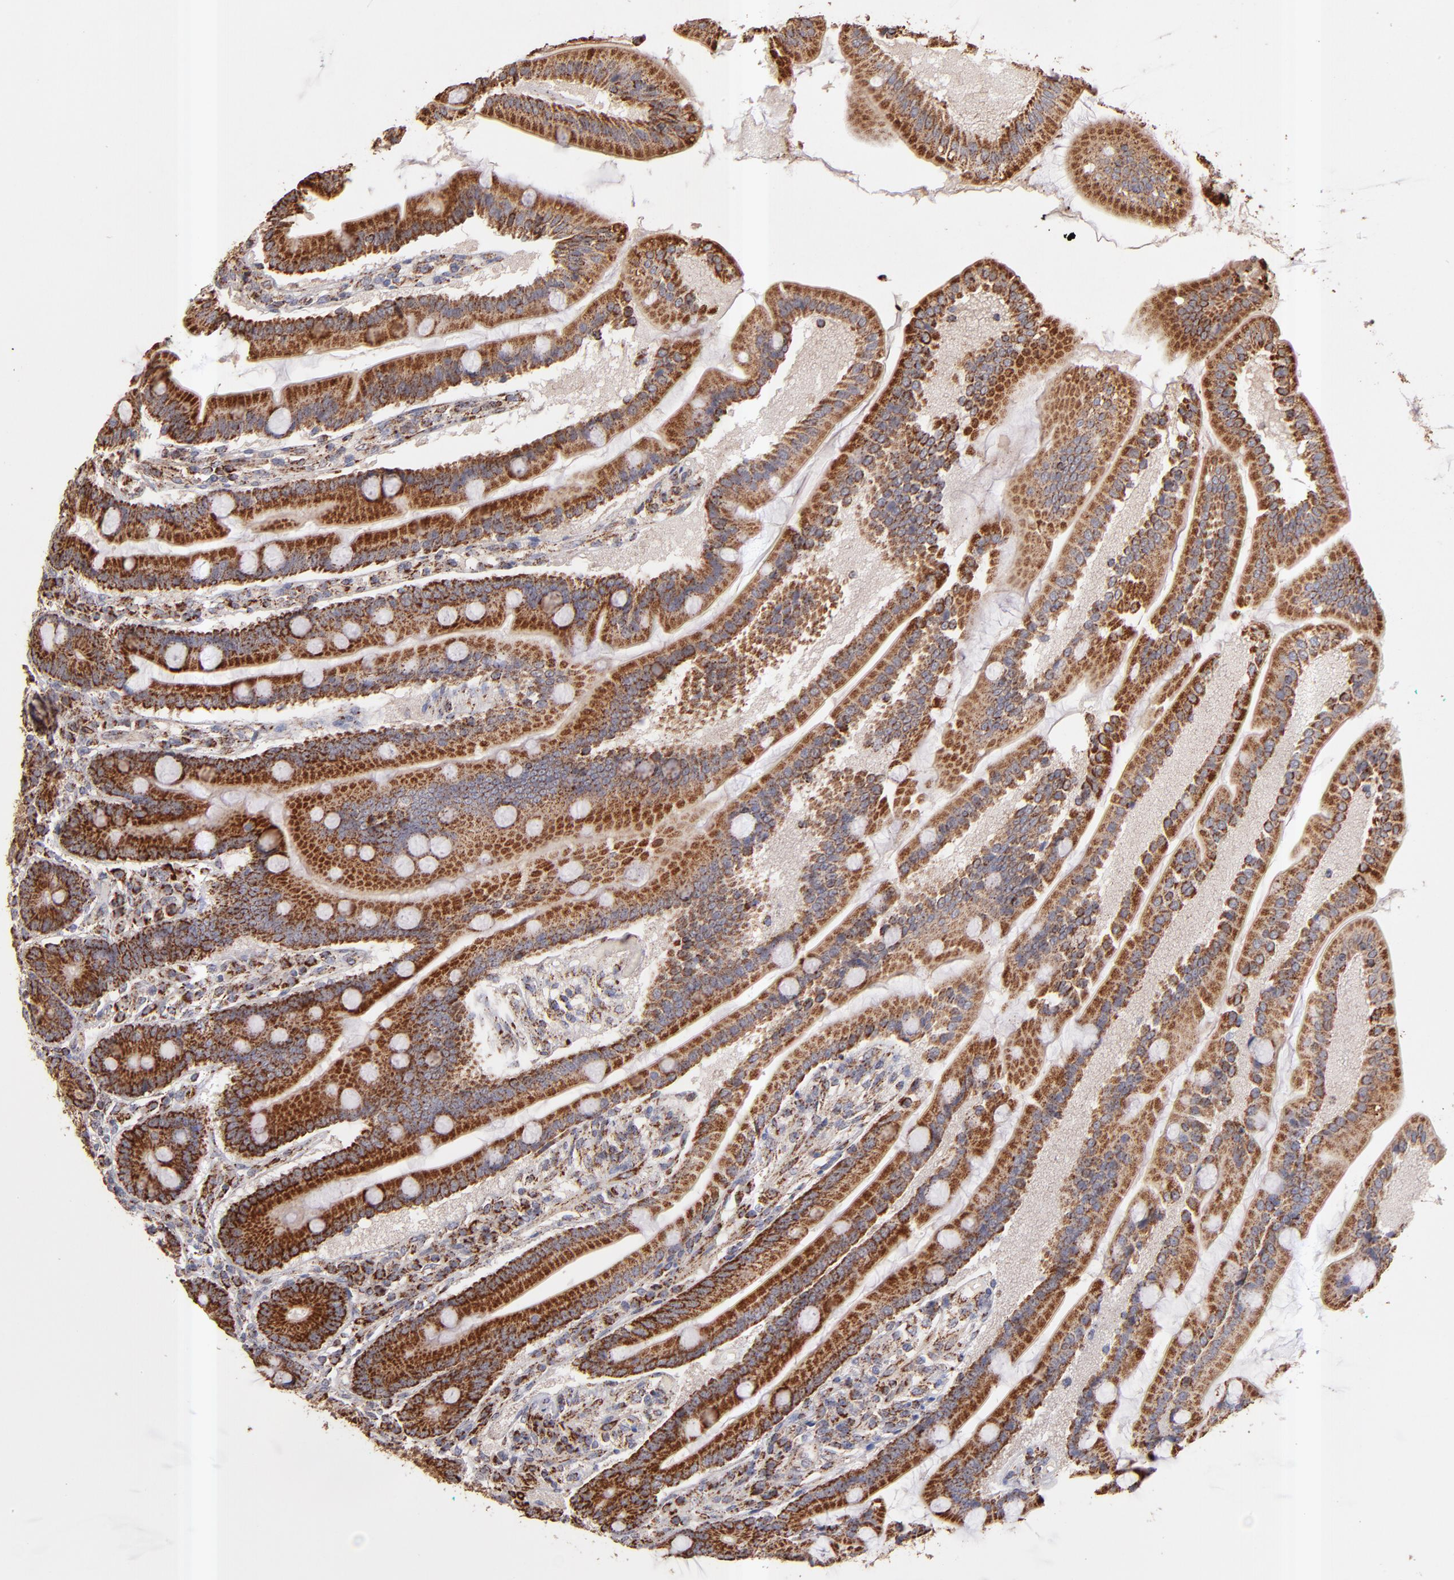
{"staining": {"intensity": "moderate", "quantity": ">75%", "location": "cytoplasmic/membranous"}, "tissue": "duodenum", "cell_type": "Glandular cells", "image_type": "normal", "snomed": [{"axis": "morphology", "description": "Normal tissue, NOS"}, {"axis": "topography", "description": "Duodenum"}], "caption": "A photomicrograph of human duodenum stained for a protein exhibits moderate cytoplasmic/membranous brown staining in glandular cells.", "gene": "DLST", "patient": {"sex": "female", "age": 64}}